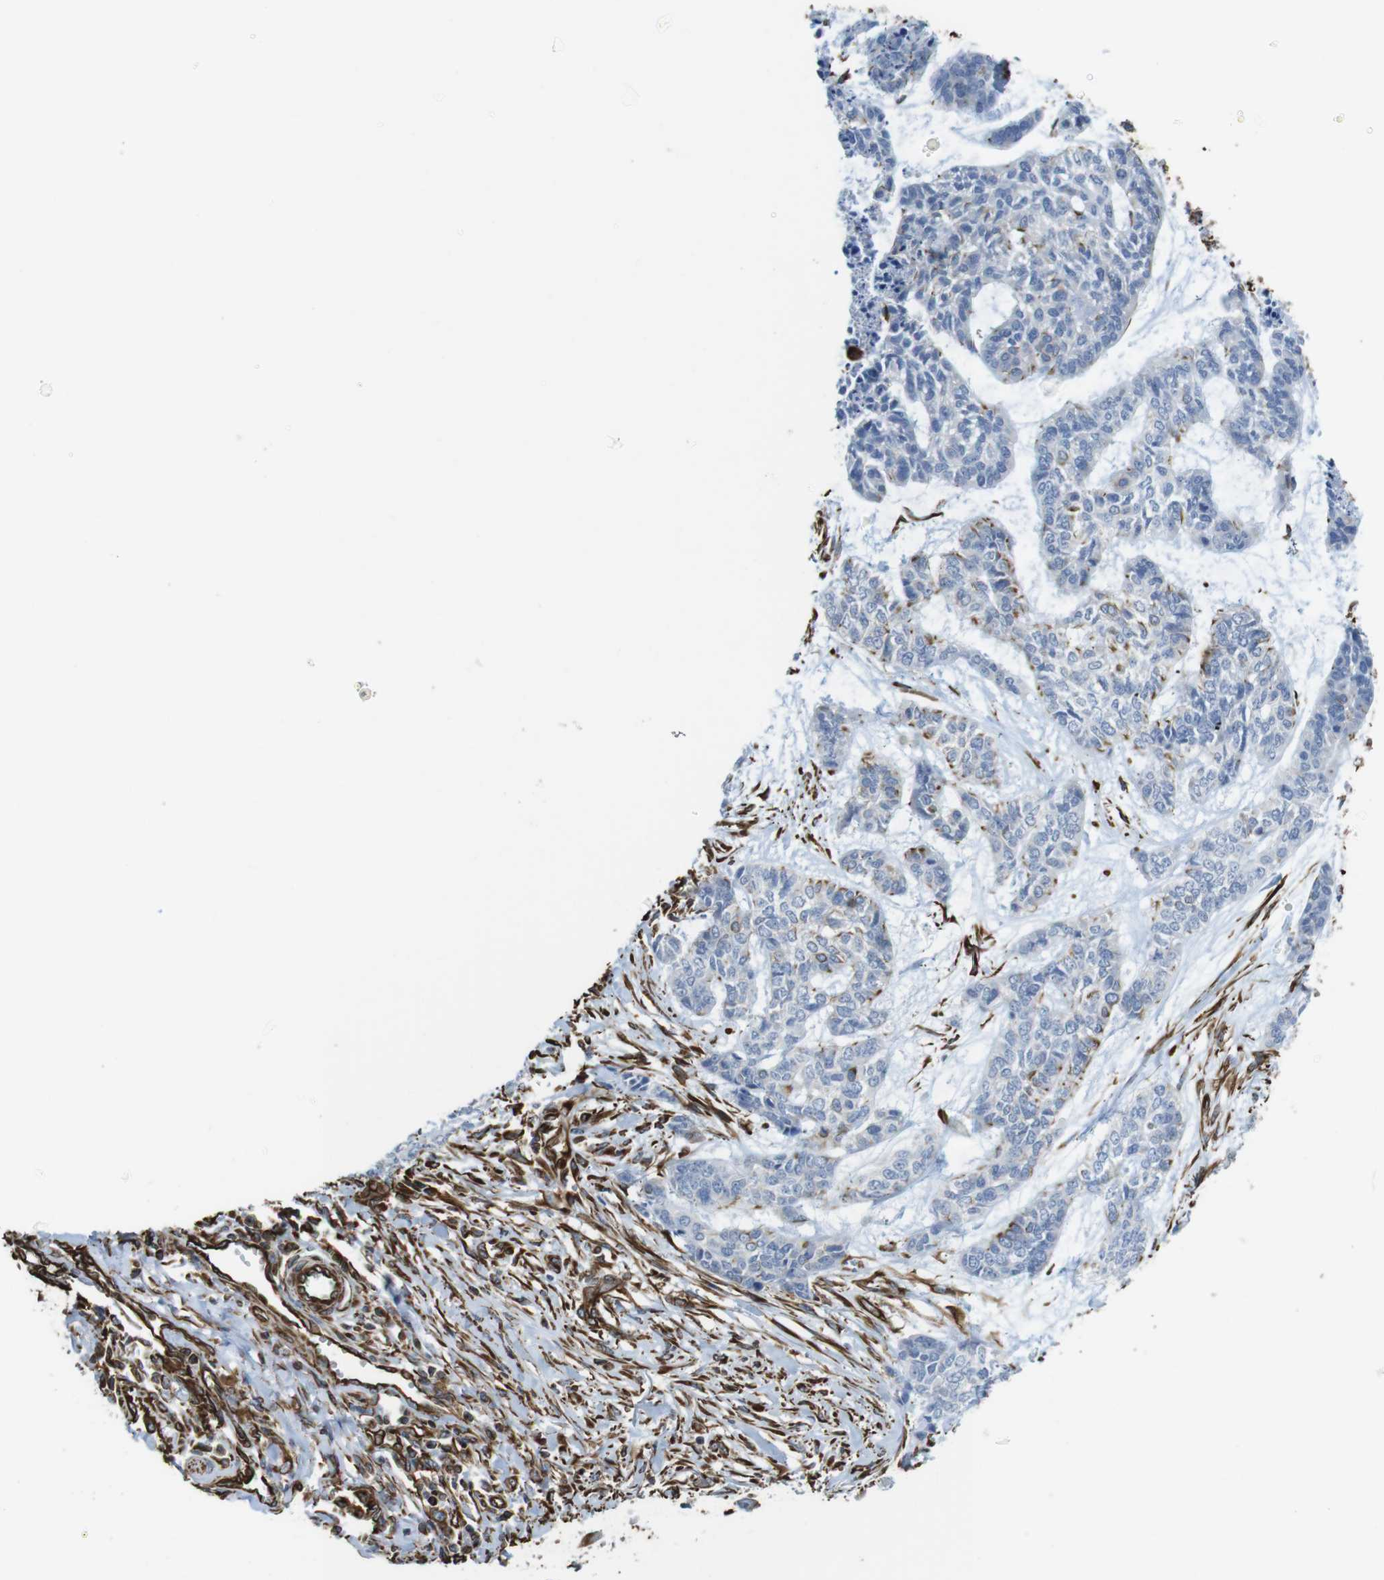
{"staining": {"intensity": "negative", "quantity": "none", "location": "none"}, "tissue": "skin cancer", "cell_type": "Tumor cells", "image_type": "cancer", "snomed": [{"axis": "morphology", "description": "Basal cell carcinoma"}, {"axis": "topography", "description": "Skin"}], "caption": "This is an IHC photomicrograph of basal cell carcinoma (skin). There is no expression in tumor cells.", "gene": "RALGPS1", "patient": {"sex": "female", "age": 64}}